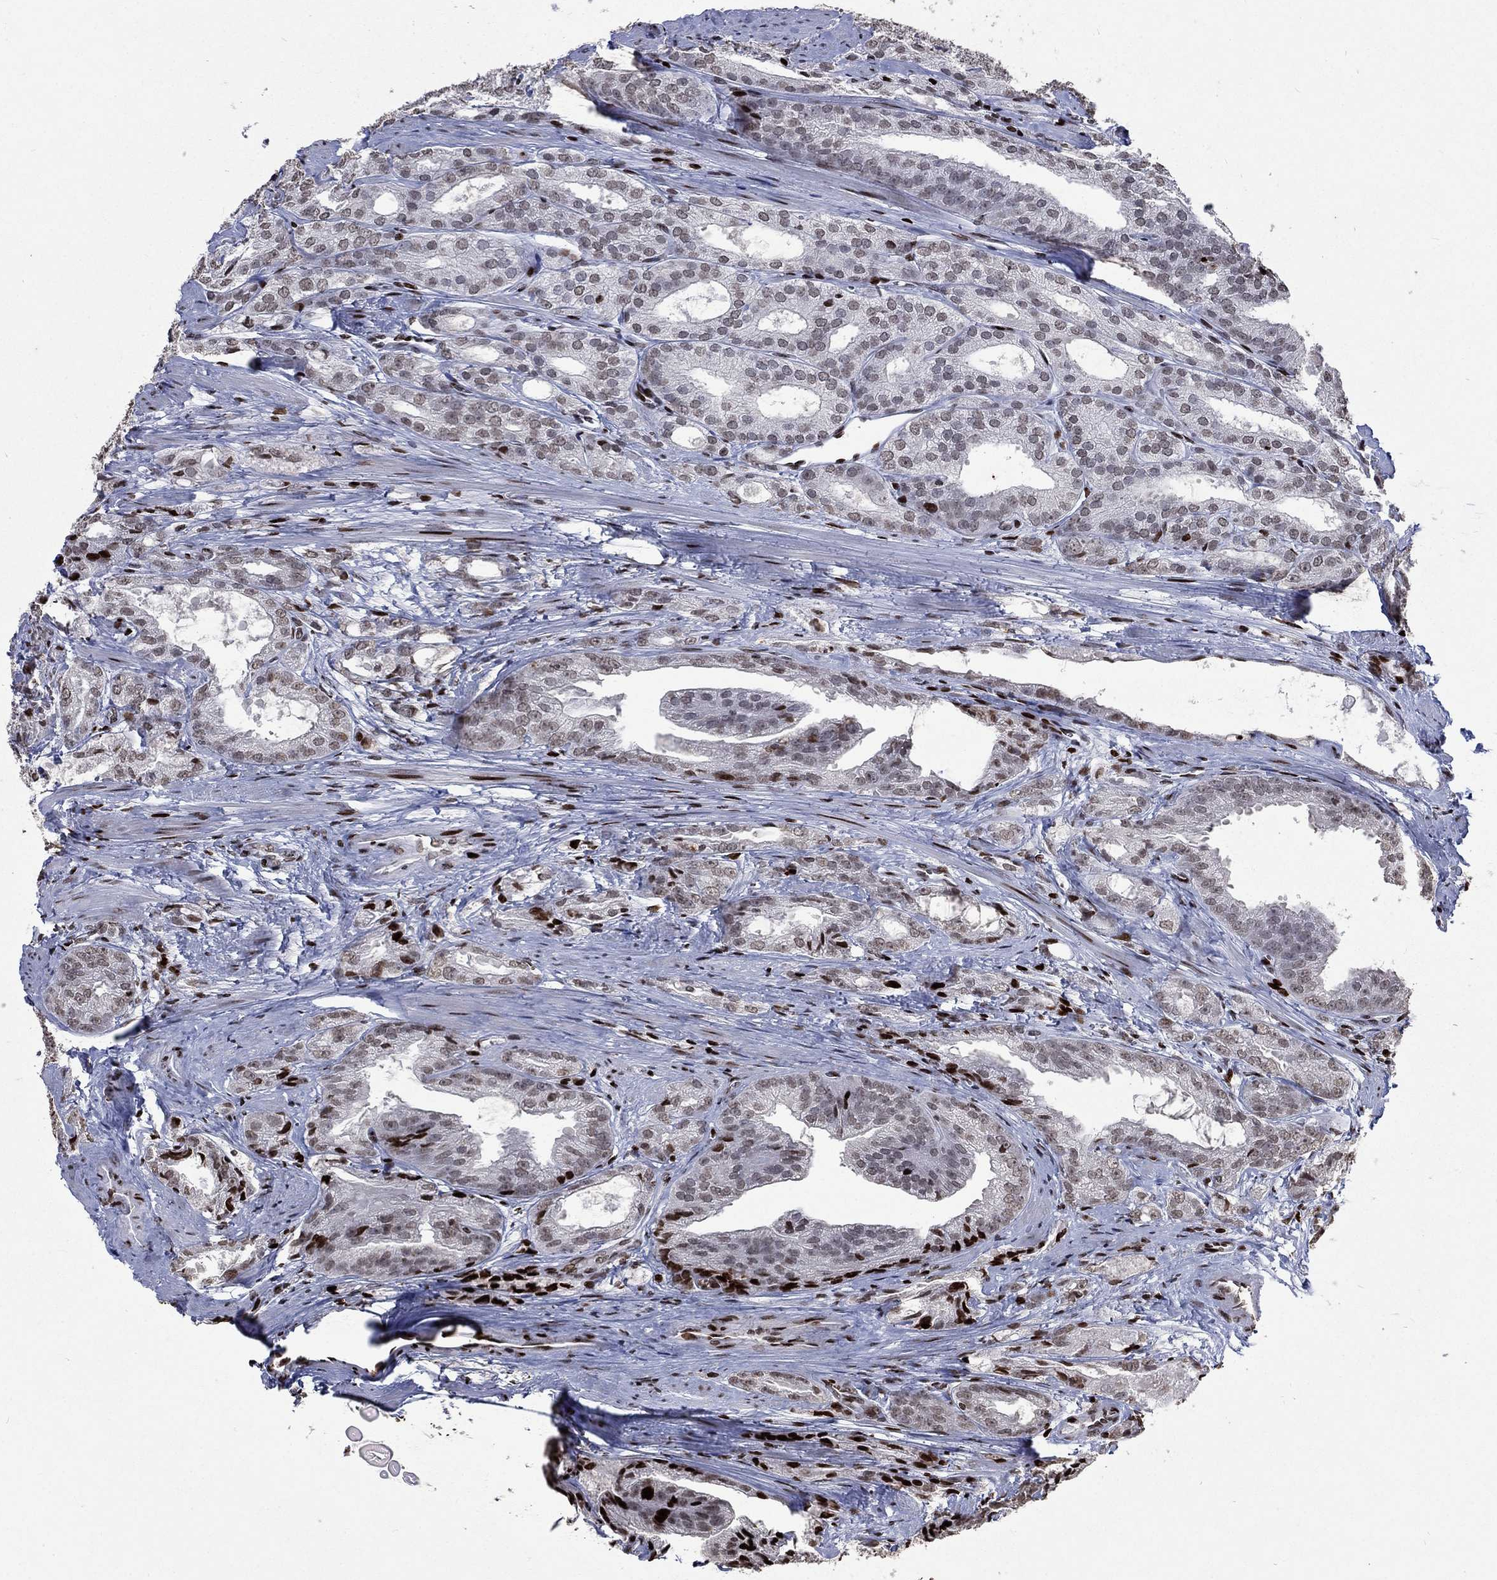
{"staining": {"intensity": "moderate", "quantity": "<25%", "location": "nuclear"}, "tissue": "prostate cancer", "cell_type": "Tumor cells", "image_type": "cancer", "snomed": [{"axis": "morphology", "description": "Adenocarcinoma, NOS"}, {"axis": "morphology", "description": "Adenocarcinoma, High grade"}, {"axis": "topography", "description": "Prostate"}], "caption": "Immunohistochemistry (IHC) histopathology image of neoplastic tissue: prostate cancer (high-grade adenocarcinoma) stained using IHC demonstrates low levels of moderate protein expression localized specifically in the nuclear of tumor cells, appearing as a nuclear brown color.", "gene": "SRSF3", "patient": {"sex": "male", "age": 70}}